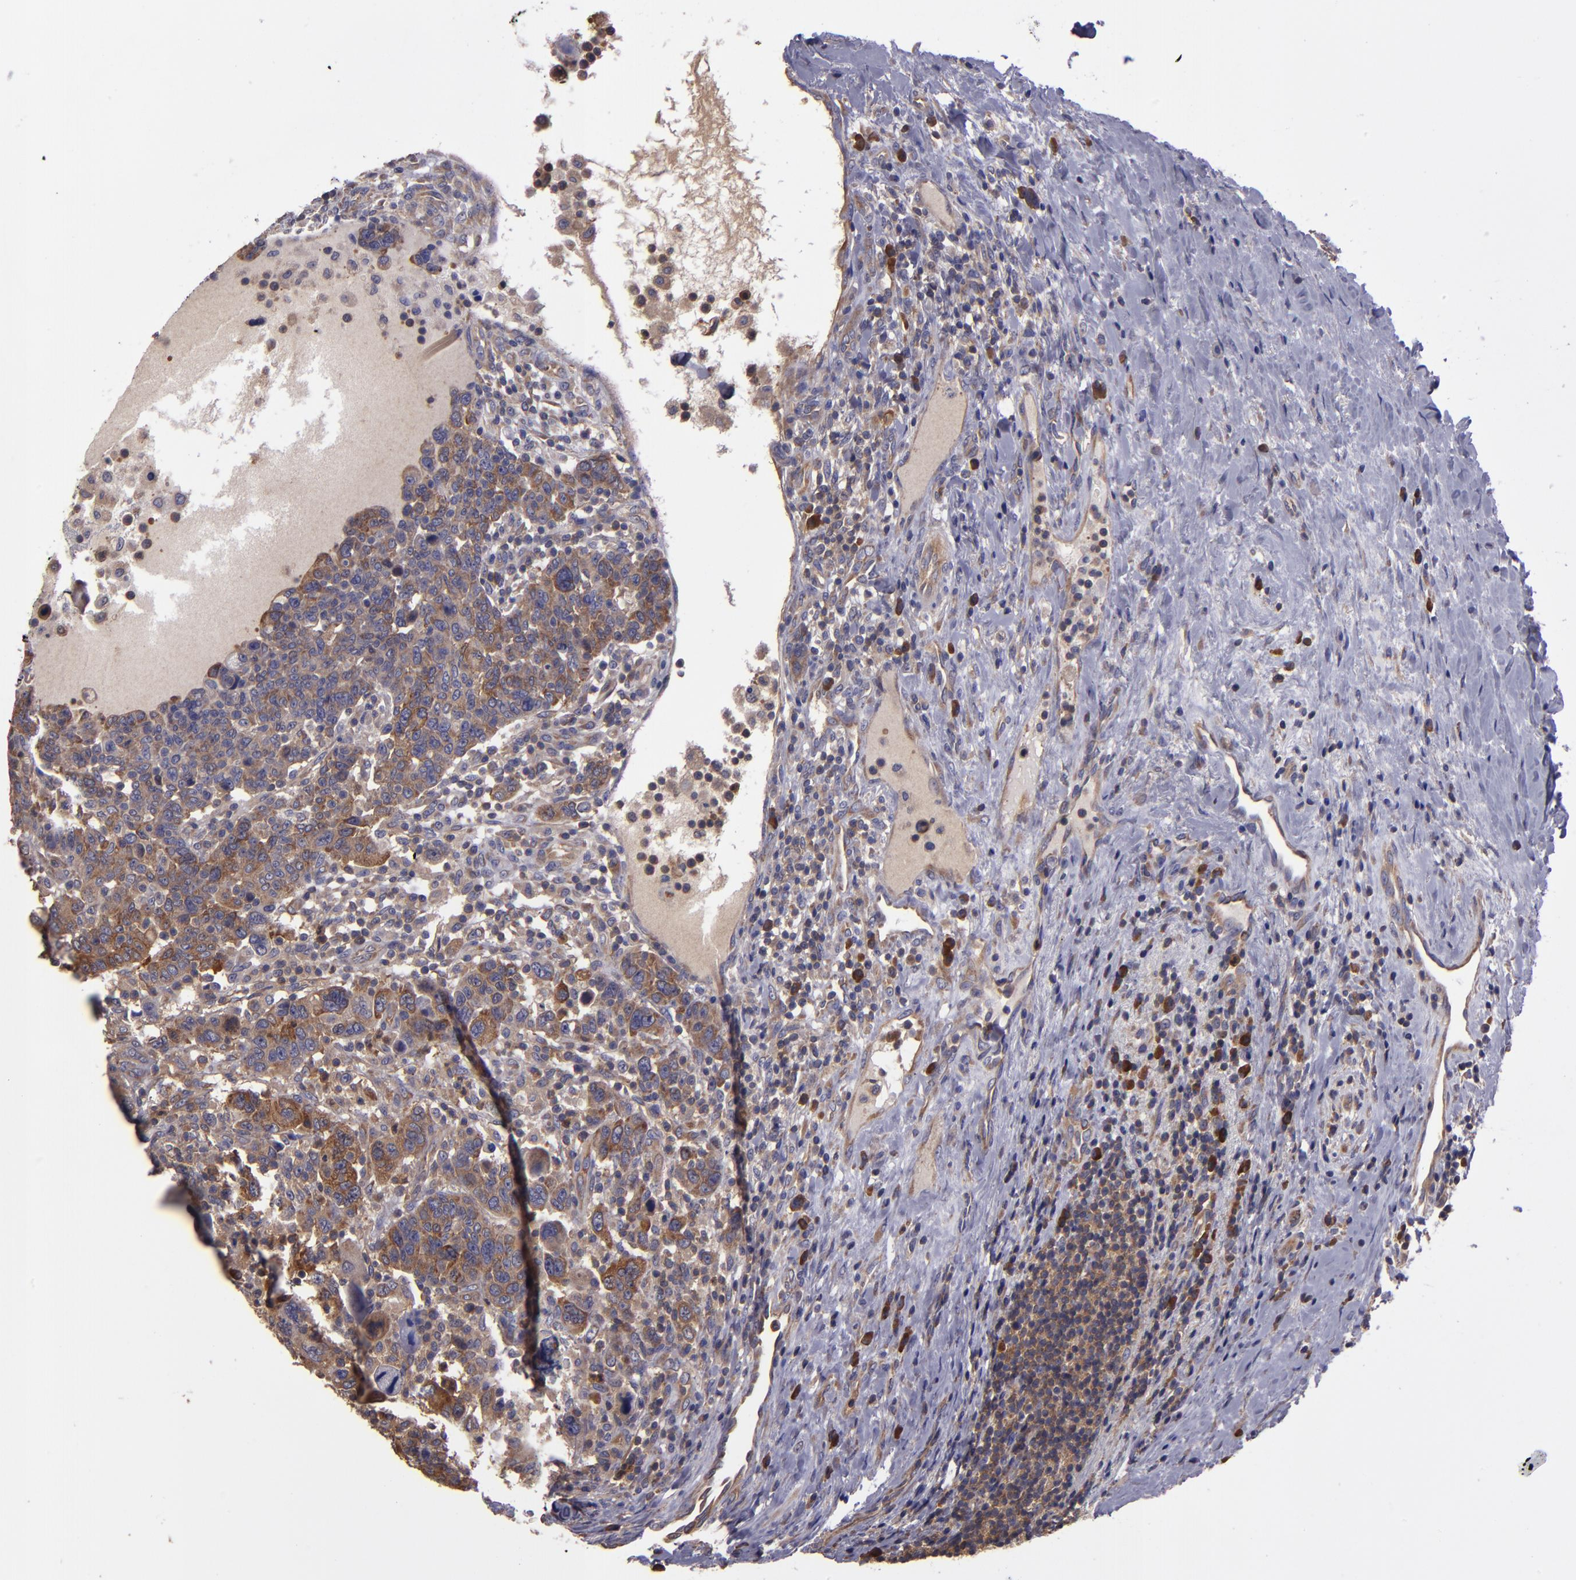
{"staining": {"intensity": "moderate", "quantity": ">75%", "location": "cytoplasmic/membranous"}, "tissue": "breast cancer", "cell_type": "Tumor cells", "image_type": "cancer", "snomed": [{"axis": "morphology", "description": "Duct carcinoma"}, {"axis": "topography", "description": "Breast"}], "caption": "Immunohistochemical staining of breast cancer displays moderate cytoplasmic/membranous protein positivity in about >75% of tumor cells. (DAB (3,3'-diaminobenzidine) IHC, brown staining for protein, blue staining for nuclei).", "gene": "CARS1", "patient": {"sex": "female", "age": 37}}